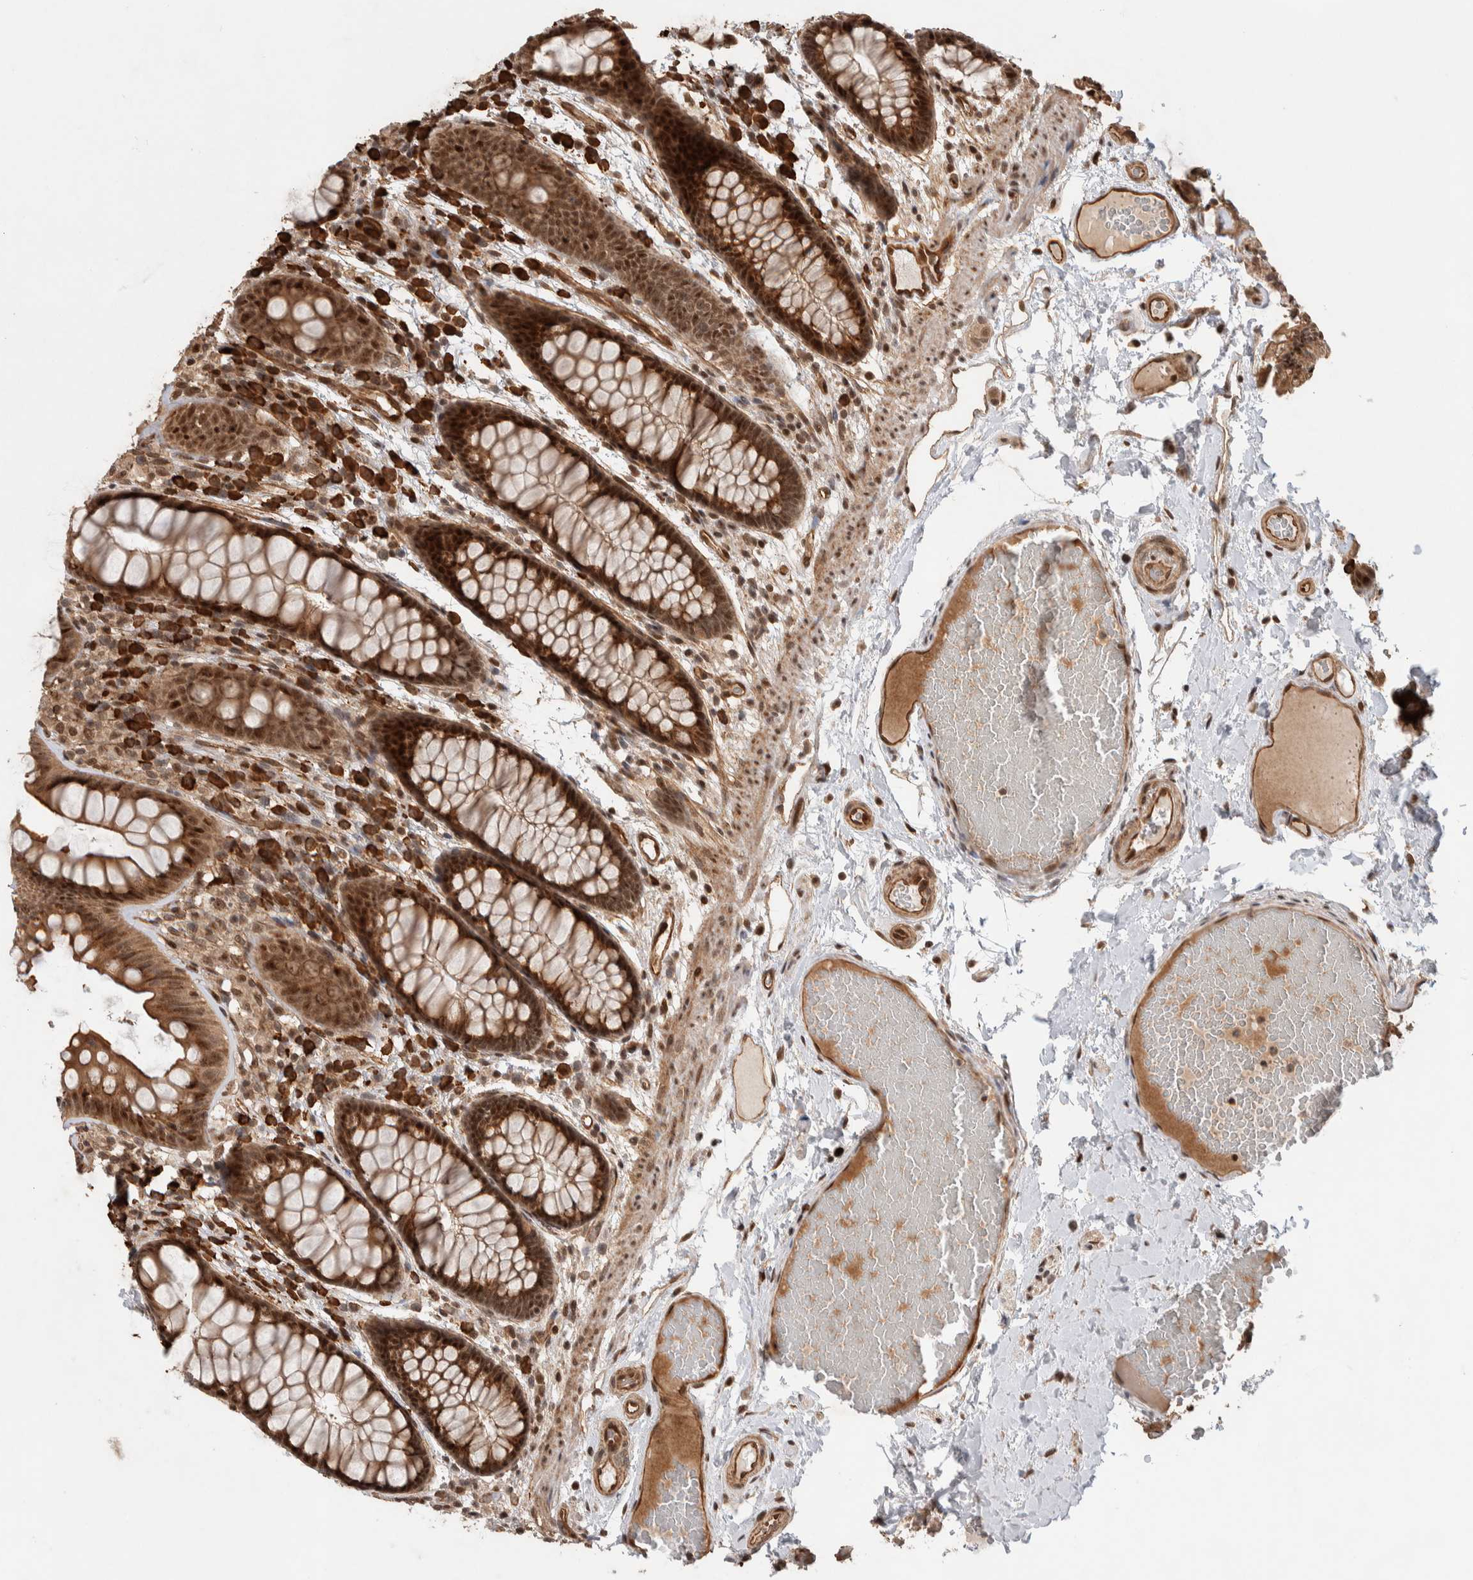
{"staining": {"intensity": "moderate", "quantity": ">75%", "location": "cytoplasmic/membranous,nuclear"}, "tissue": "colon", "cell_type": "Endothelial cells", "image_type": "normal", "snomed": [{"axis": "morphology", "description": "Normal tissue, NOS"}, {"axis": "topography", "description": "Colon"}], "caption": "Unremarkable colon displays moderate cytoplasmic/membranous,nuclear expression in approximately >75% of endothelial cells, visualized by immunohistochemistry. (DAB = brown stain, brightfield microscopy at high magnification).", "gene": "TOR1B", "patient": {"sex": "female", "age": 56}}